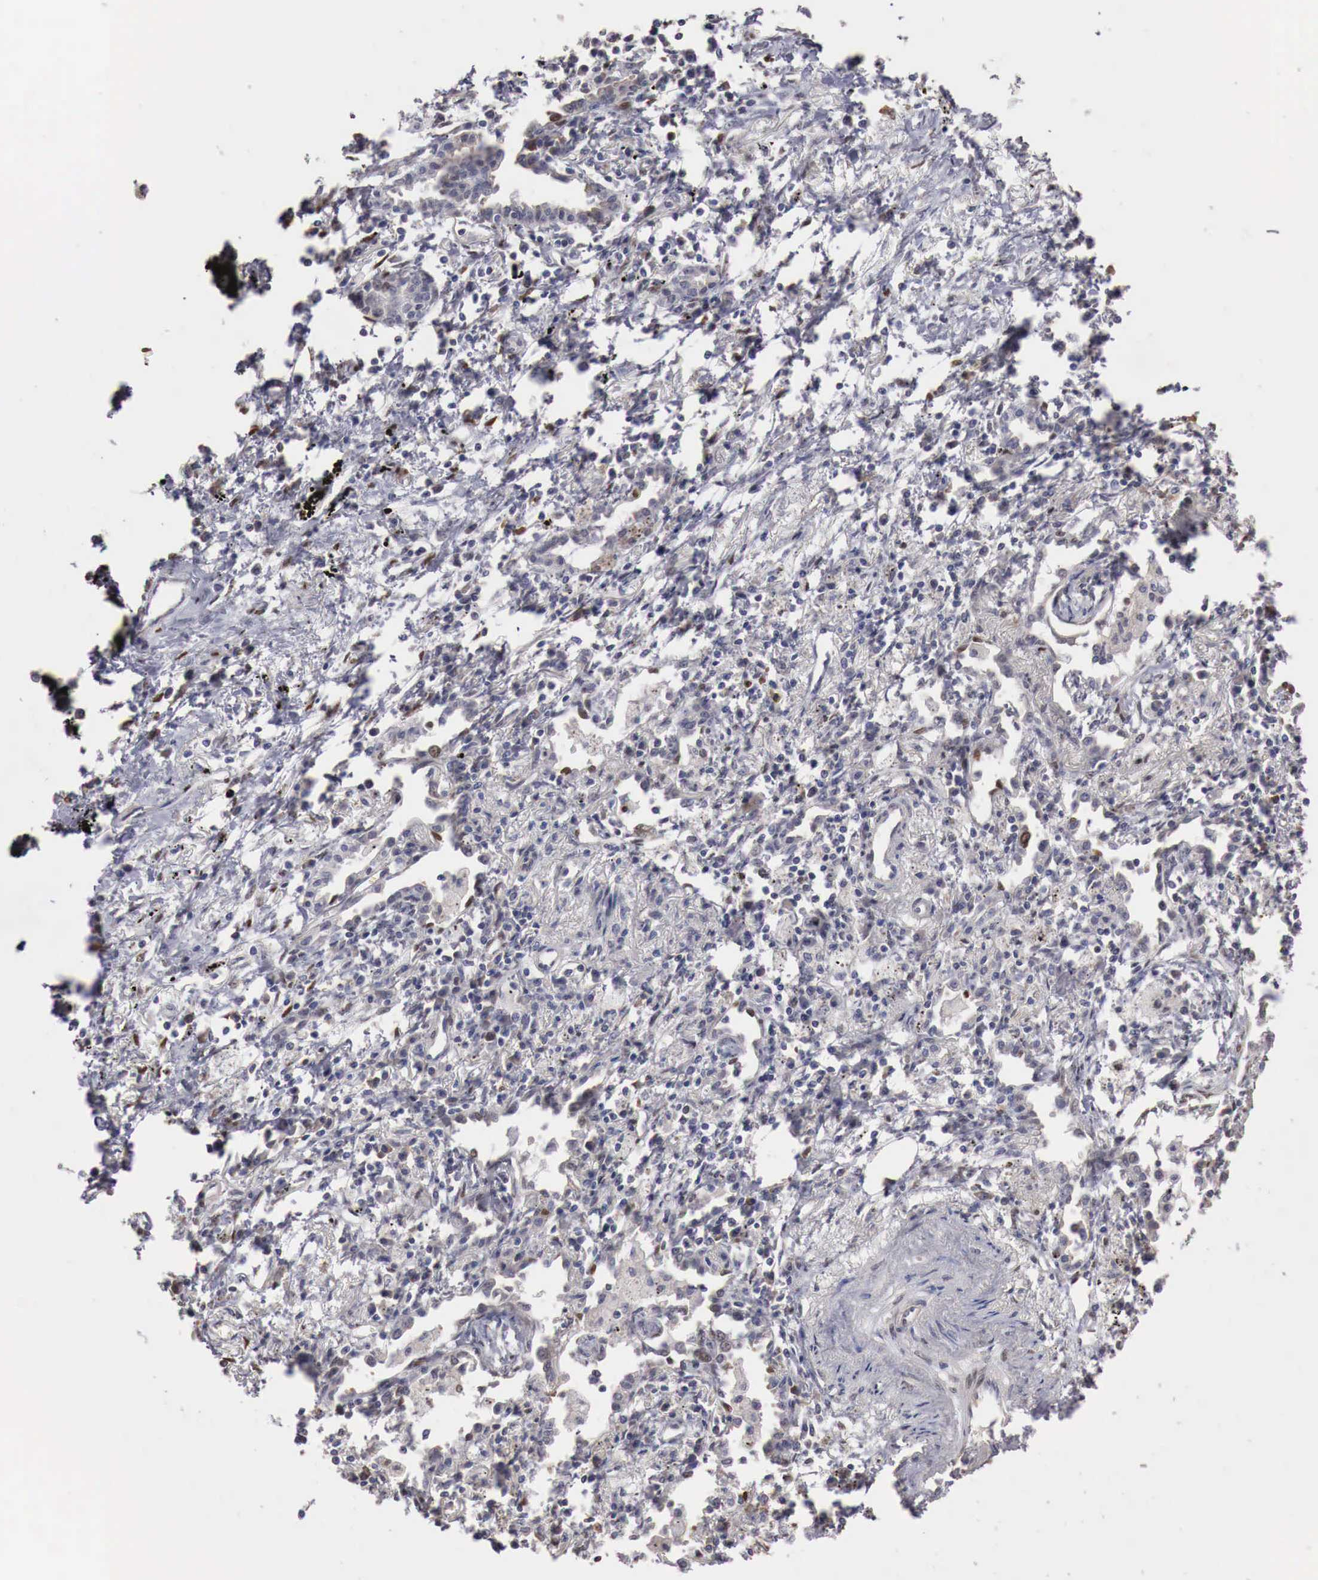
{"staining": {"intensity": "negative", "quantity": "none", "location": "none"}, "tissue": "lung cancer", "cell_type": "Tumor cells", "image_type": "cancer", "snomed": [{"axis": "morphology", "description": "Adenocarcinoma, NOS"}, {"axis": "topography", "description": "Lung"}], "caption": "Tumor cells show no significant protein expression in lung cancer.", "gene": "KHDRBS2", "patient": {"sex": "male", "age": 60}}